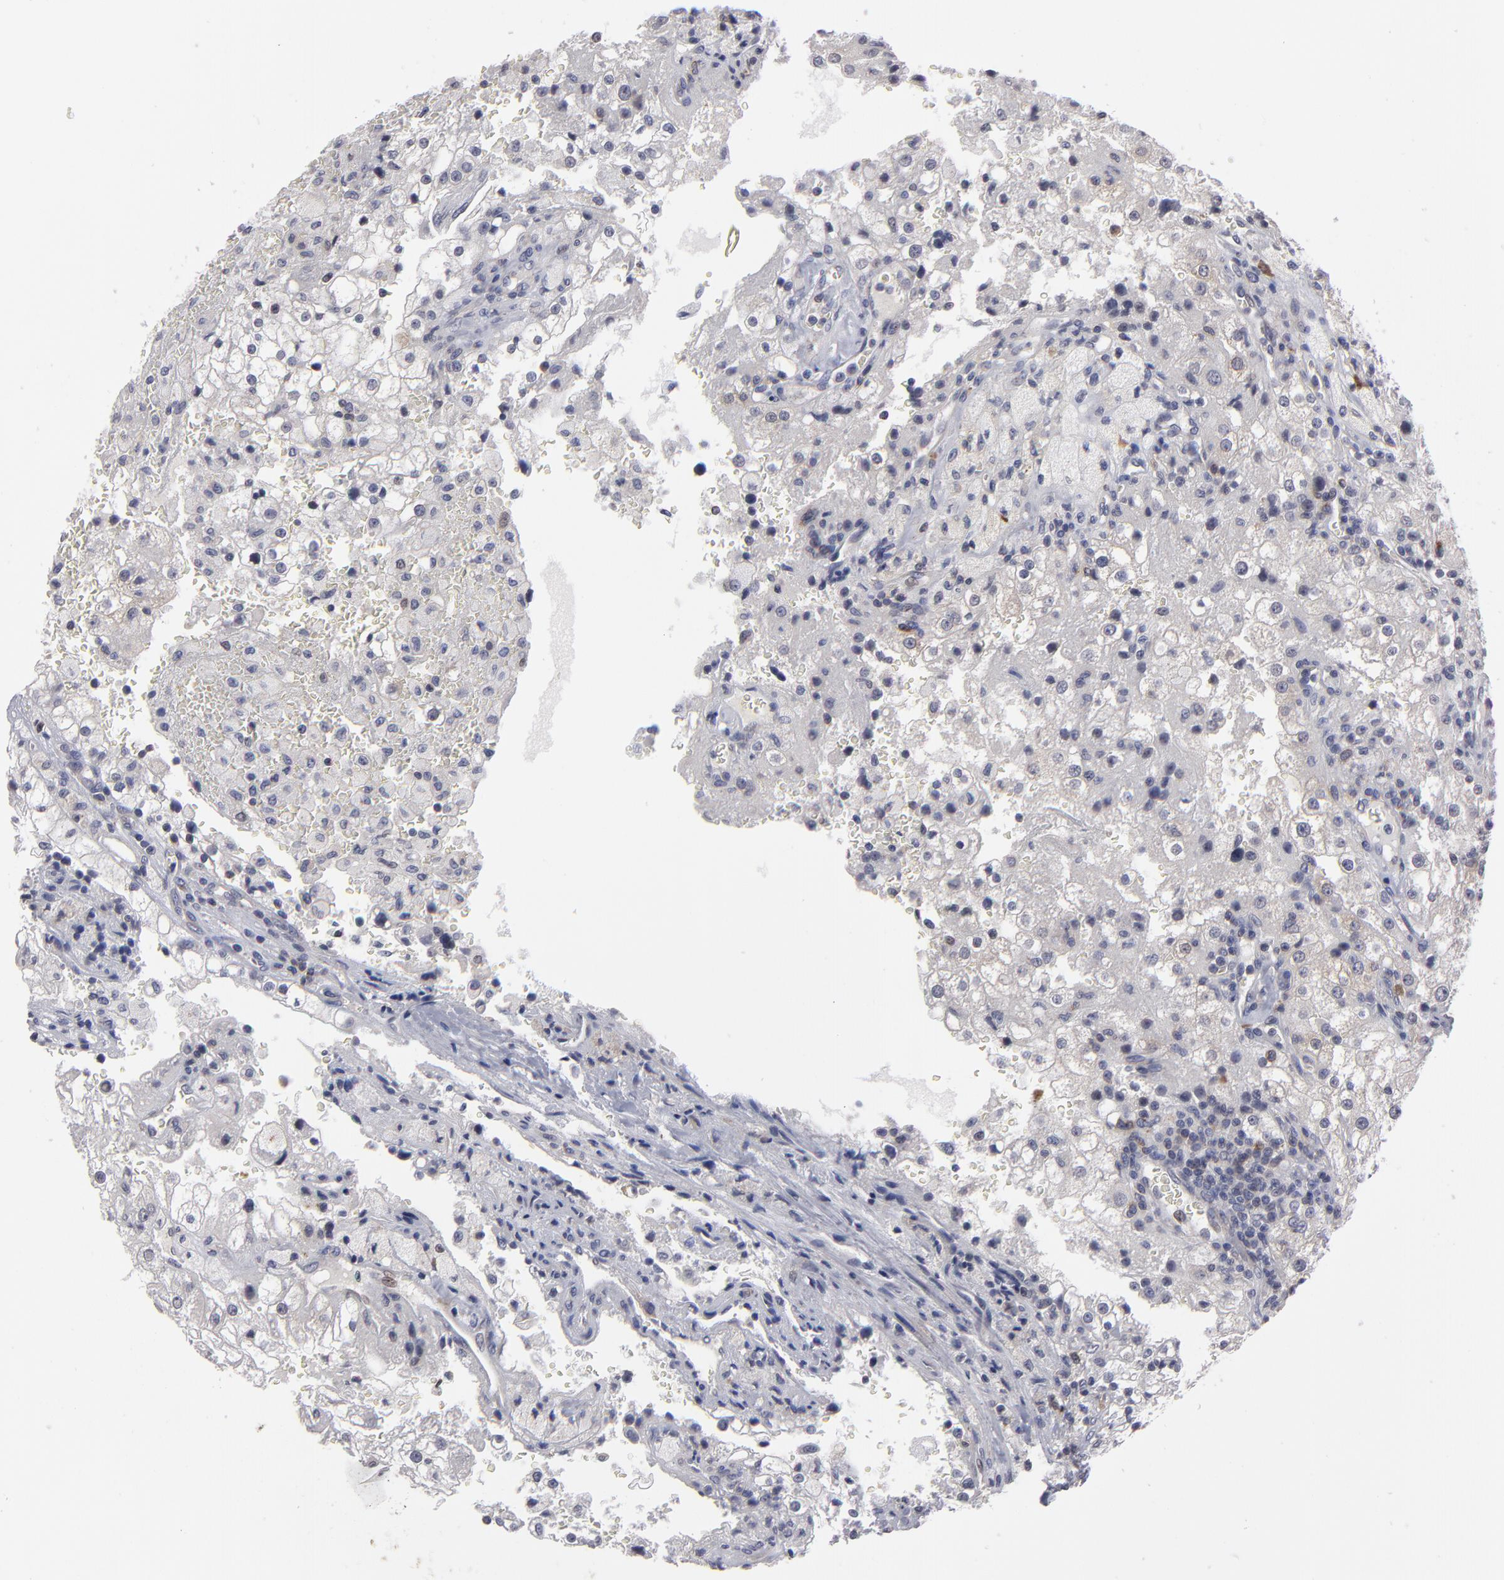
{"staining": {"intensity": "weak", "quantity": "<25%", "location": "cytoplasmic/membranous,nuclear"}, "tissue": "renal cancer", "cell_type": "Tumor cells", "image_type": "cancer", "snomed": [{"axis": "morphology", "description": "Adenocarcinoma, NOS"}, {"axis": "topography", "description": "Kidney"}], "caption": "Human renal adenocarcinoma stained for a protein using IHC exhibits no staining in tumor cells.", "gene": "CEP97", "patient": {"sex": "female", "age": 74}}